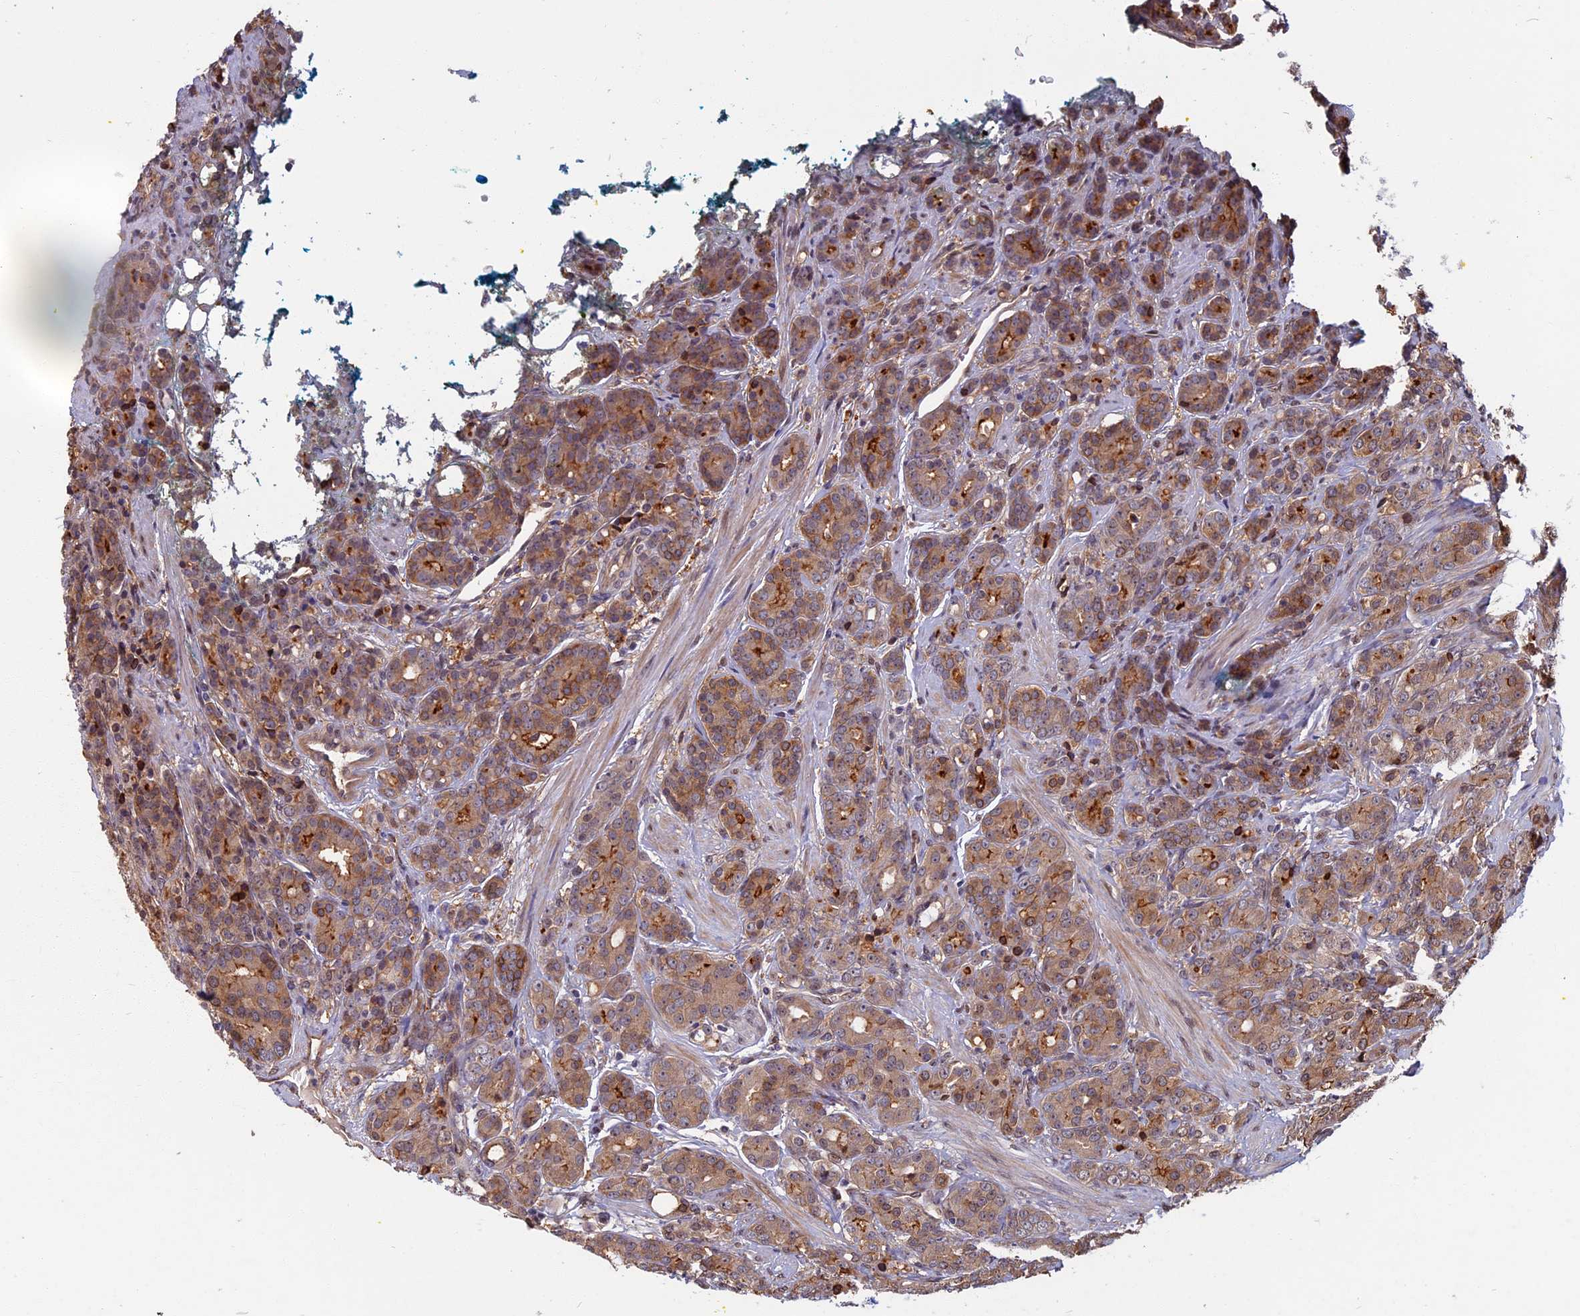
{"staining": {"intensity": "moderate", "quantity": "25%-75%", "location": "cytoplasmic/membranous"}, "tissue": "prostate cancer", "cell_type": "Tumor cells", "image_type": "cancer", "snomed": [{"axis": "morphology", "description": "Adenocarcinoma, High grade"}, {"axis": "topography", "description": "Prostate"}], "caption": "Prostate cancer stained for a protein (brown) demonstrates moderate cytoplasmic/membranous positive staining in approximately 25%-75% of tumor cells.", "gene": "SPG11", "patient": {"sex": "male", "age": 62}}